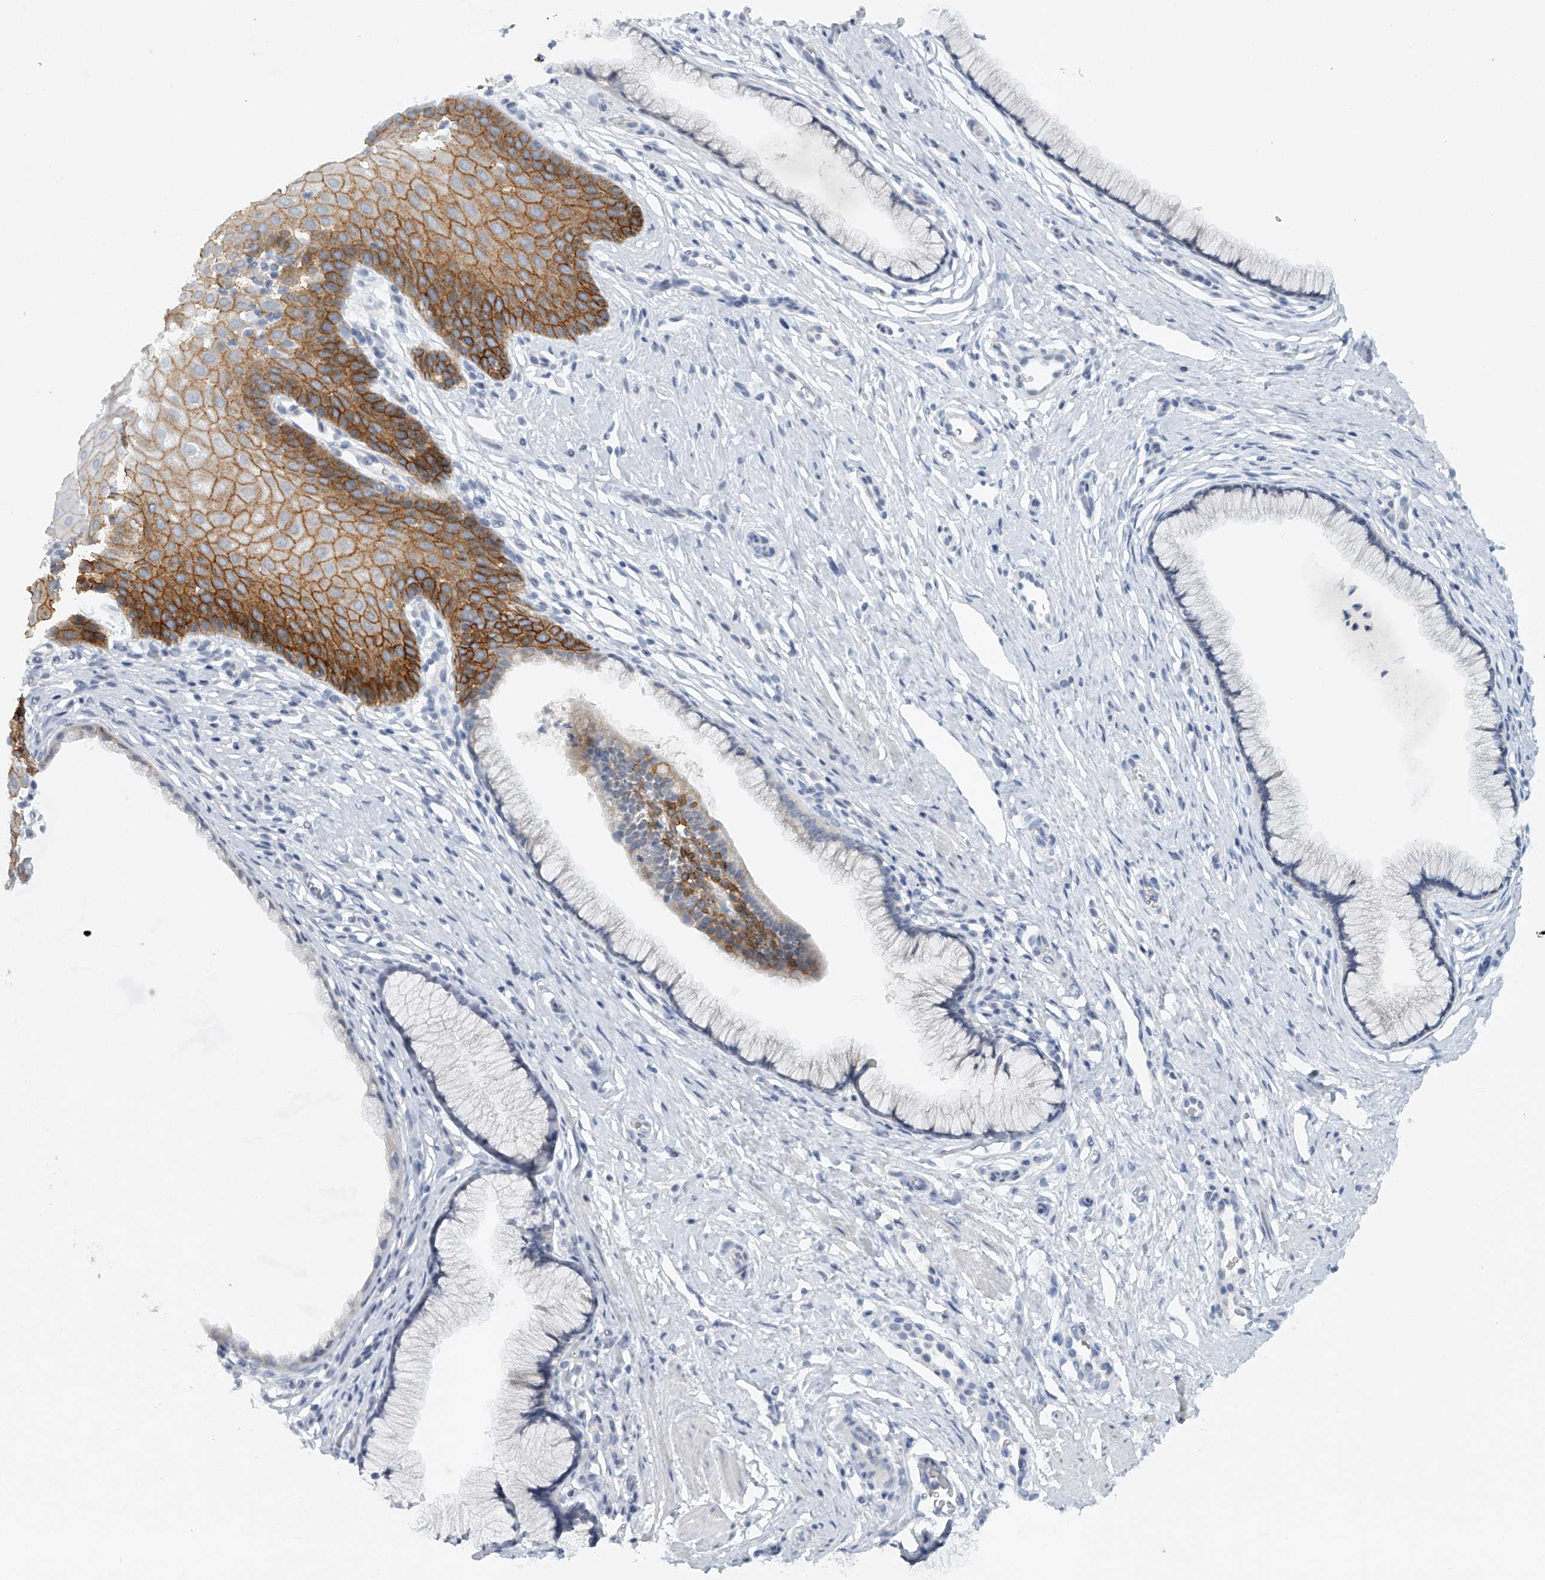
{"staining": {"intensity": "negative", "quantity": "none", "location": "none"}, "tissue": "cervix", "cell_type": "Glandular cells", "image_type": "normal", "snomed": [{"axis": "morphology", "description": "Normal tissue, NOS"}, {"axis": "topography", "description": "Cervix"}], "caption": "Cervix was stained to show a protein in brown. There is no significant expression in glandular cells.", "gene": "FAT2", "patient": {"sex": "female", "age": 36}}